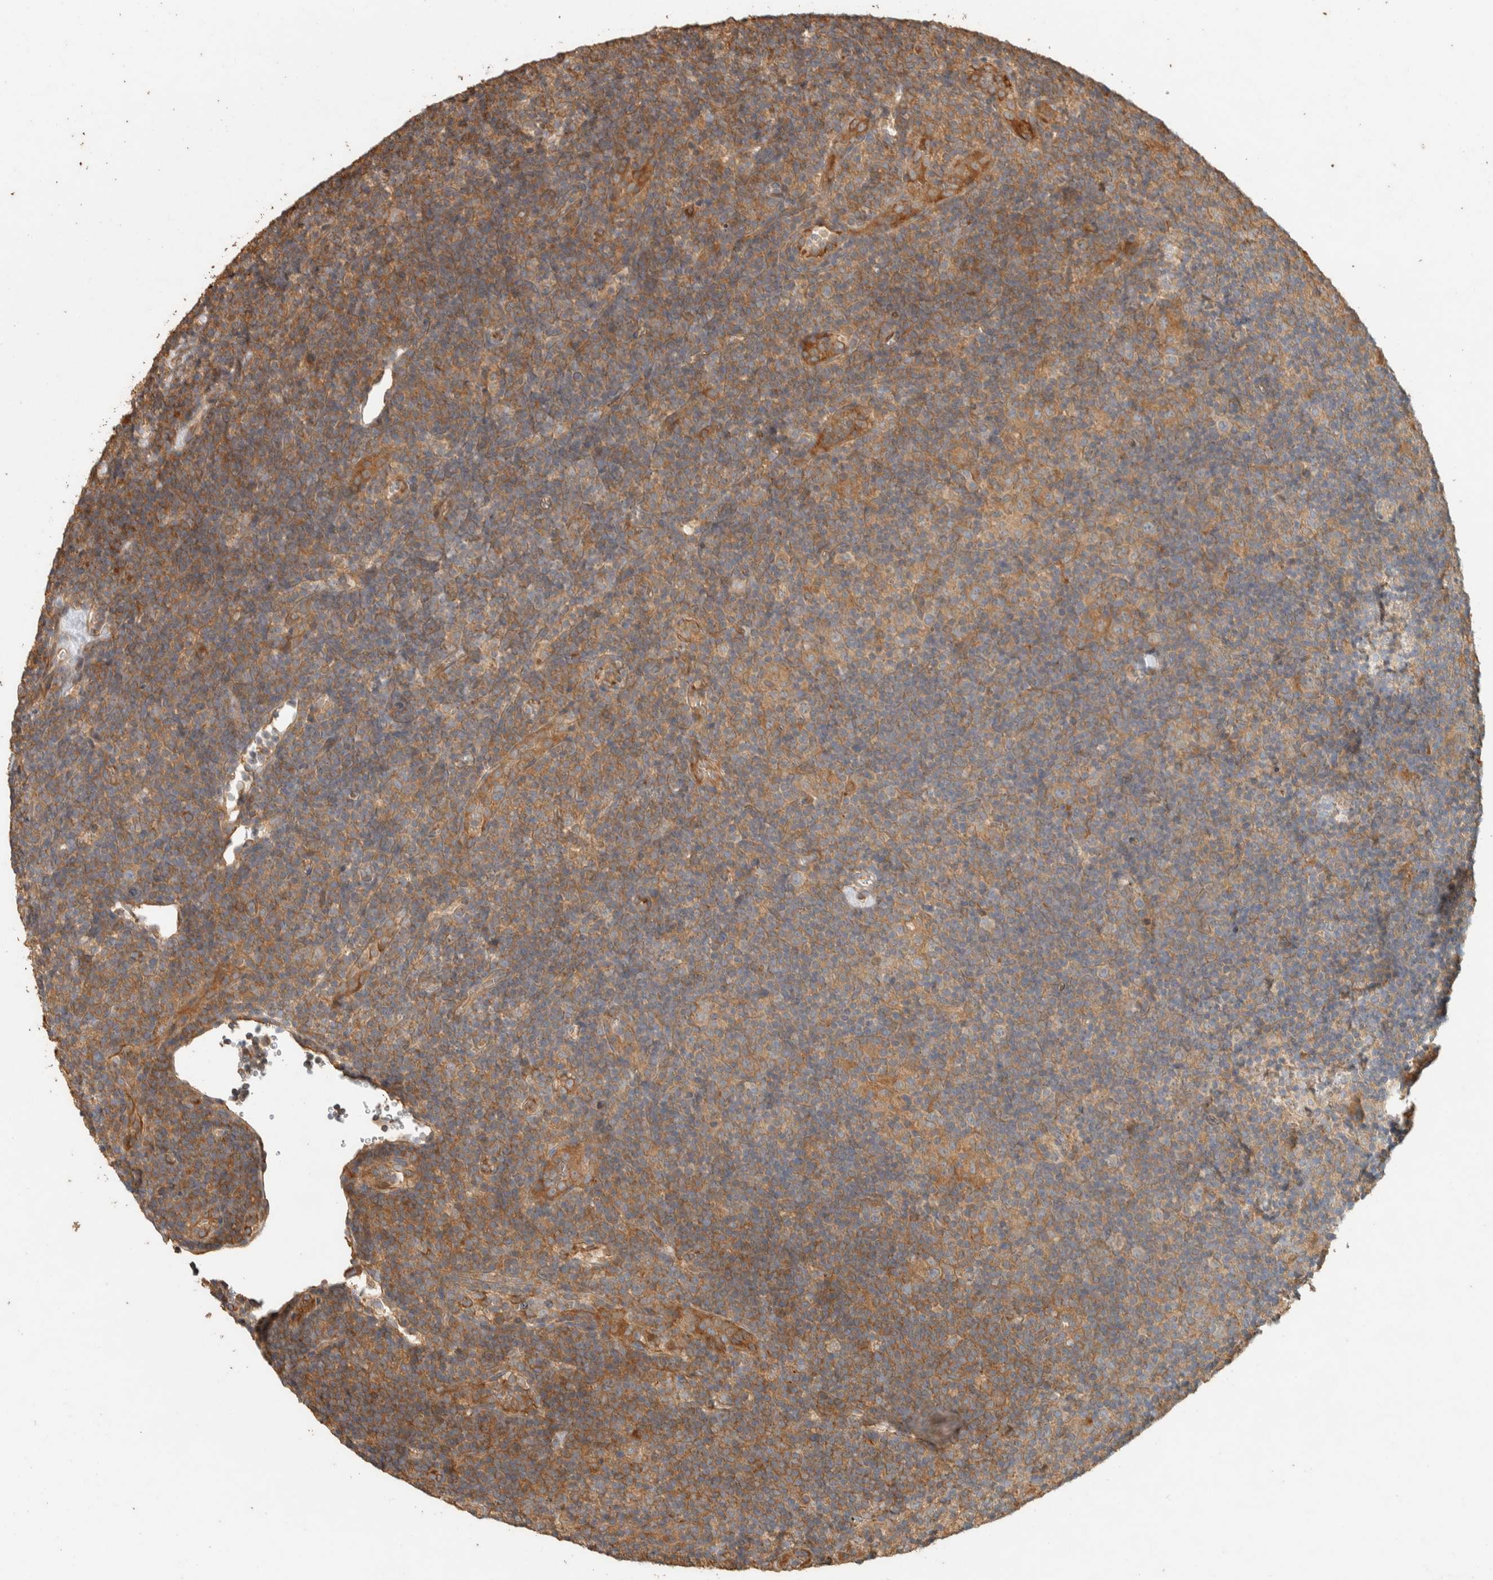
{"staining": {"intensity": "moderate", "quantity": ">75%", "location": "cytoplasmic/membranous"}, "tissue": "lymphoma", "cell_type": "Tumor cells", "image_type": "cancer", "snomed": [{"axis": "morphology", "description": "Hodgkin's disease, NOS"}, {"axis": "topography", "description": "Lymph node"}], "caption": "Immunohistochemistry (DAB (3,3'-diaminobenzidine)) staining of Hodgkin's disease reveals moderate cytoplasmic/membranous protein expression in about >75% of tumor cells. The staining was performed using DAB (3,3'-diaminobenzidine) to visualize the protein expression in brown, while the nuclei were stained in blue with hematoxylin (Magnification: 20x).", "gene": "EXOC7", "patient": {"sex": "female", "age": 57}}